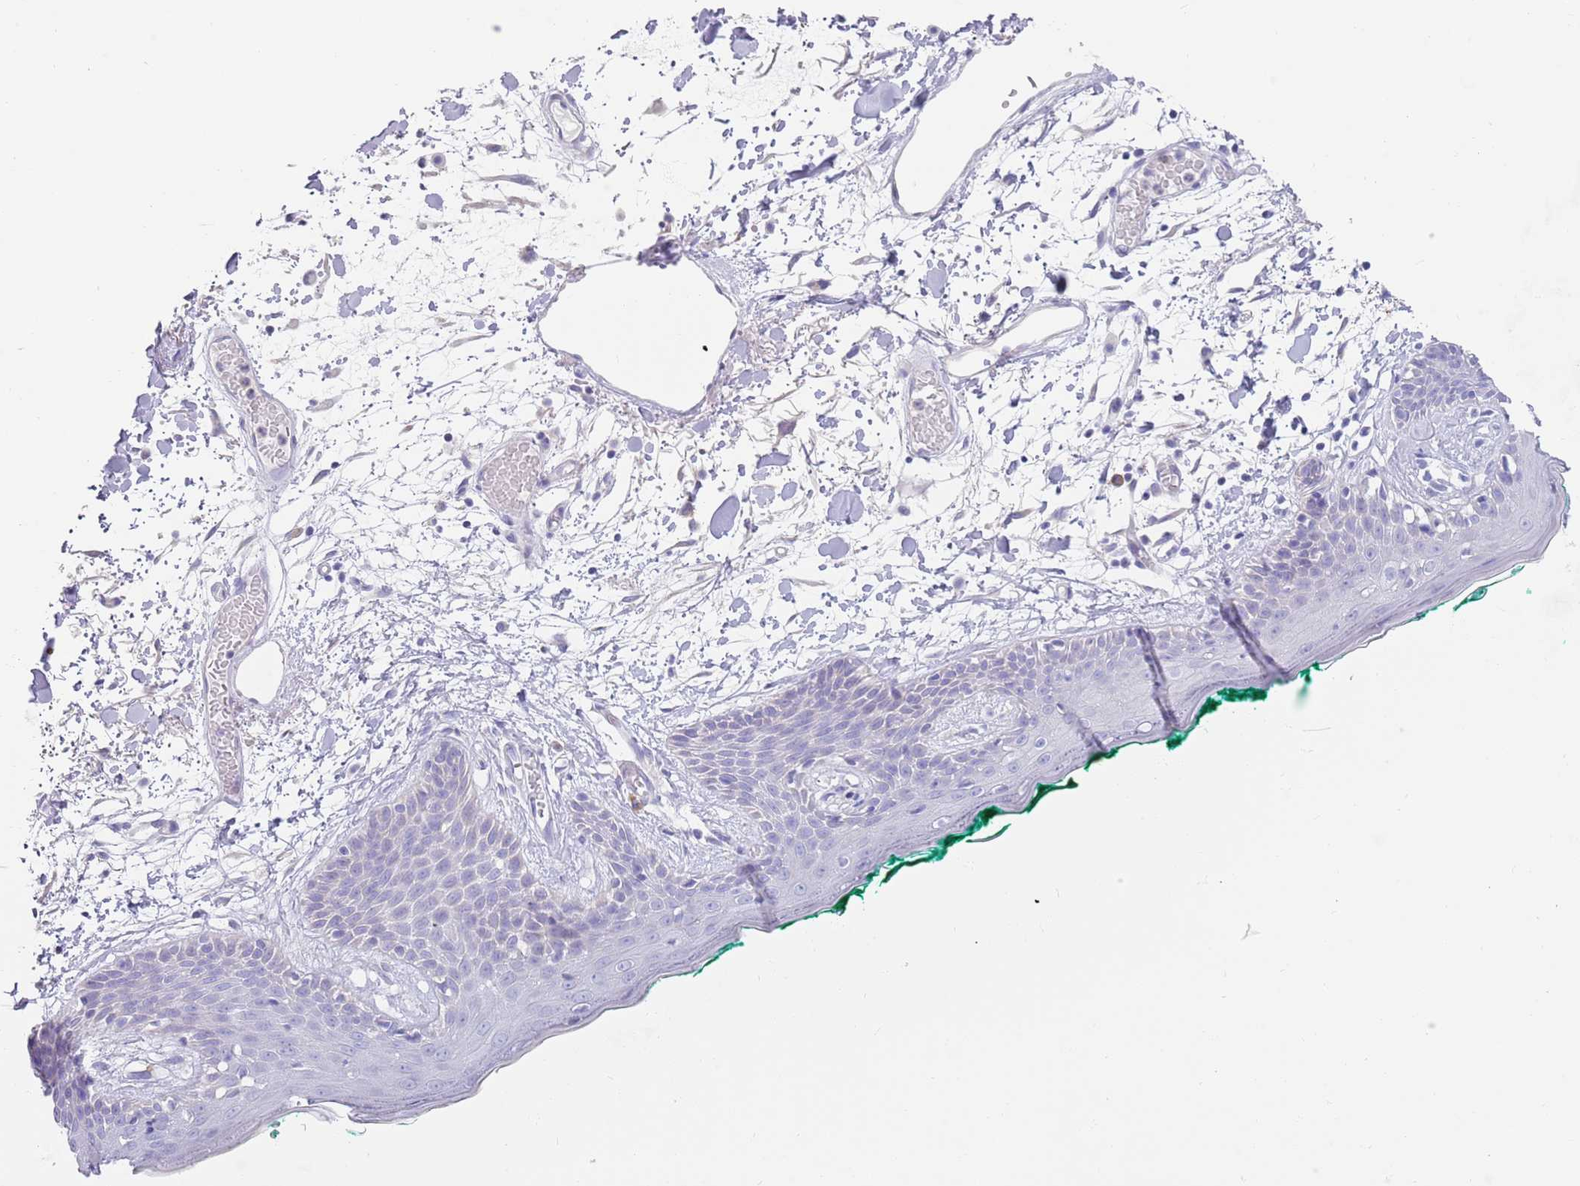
{"staining": {"intensity": "negative", "quantity": "none", "location": "none"}, "tissue": "skin", "cell_type": "Fibroblasts", "image_type": "normal", "snomed": [{"axis": "morphology", "description": "Normal tissue, NOS"}, {"axis": "topography", "description": "Skin"}], "caption": "Immunohistochemical staining of normal skin reveals no significant staining in fibroblasts.", "gene": "CCDC149", "patient": {"sex": "male", "age": 79}}